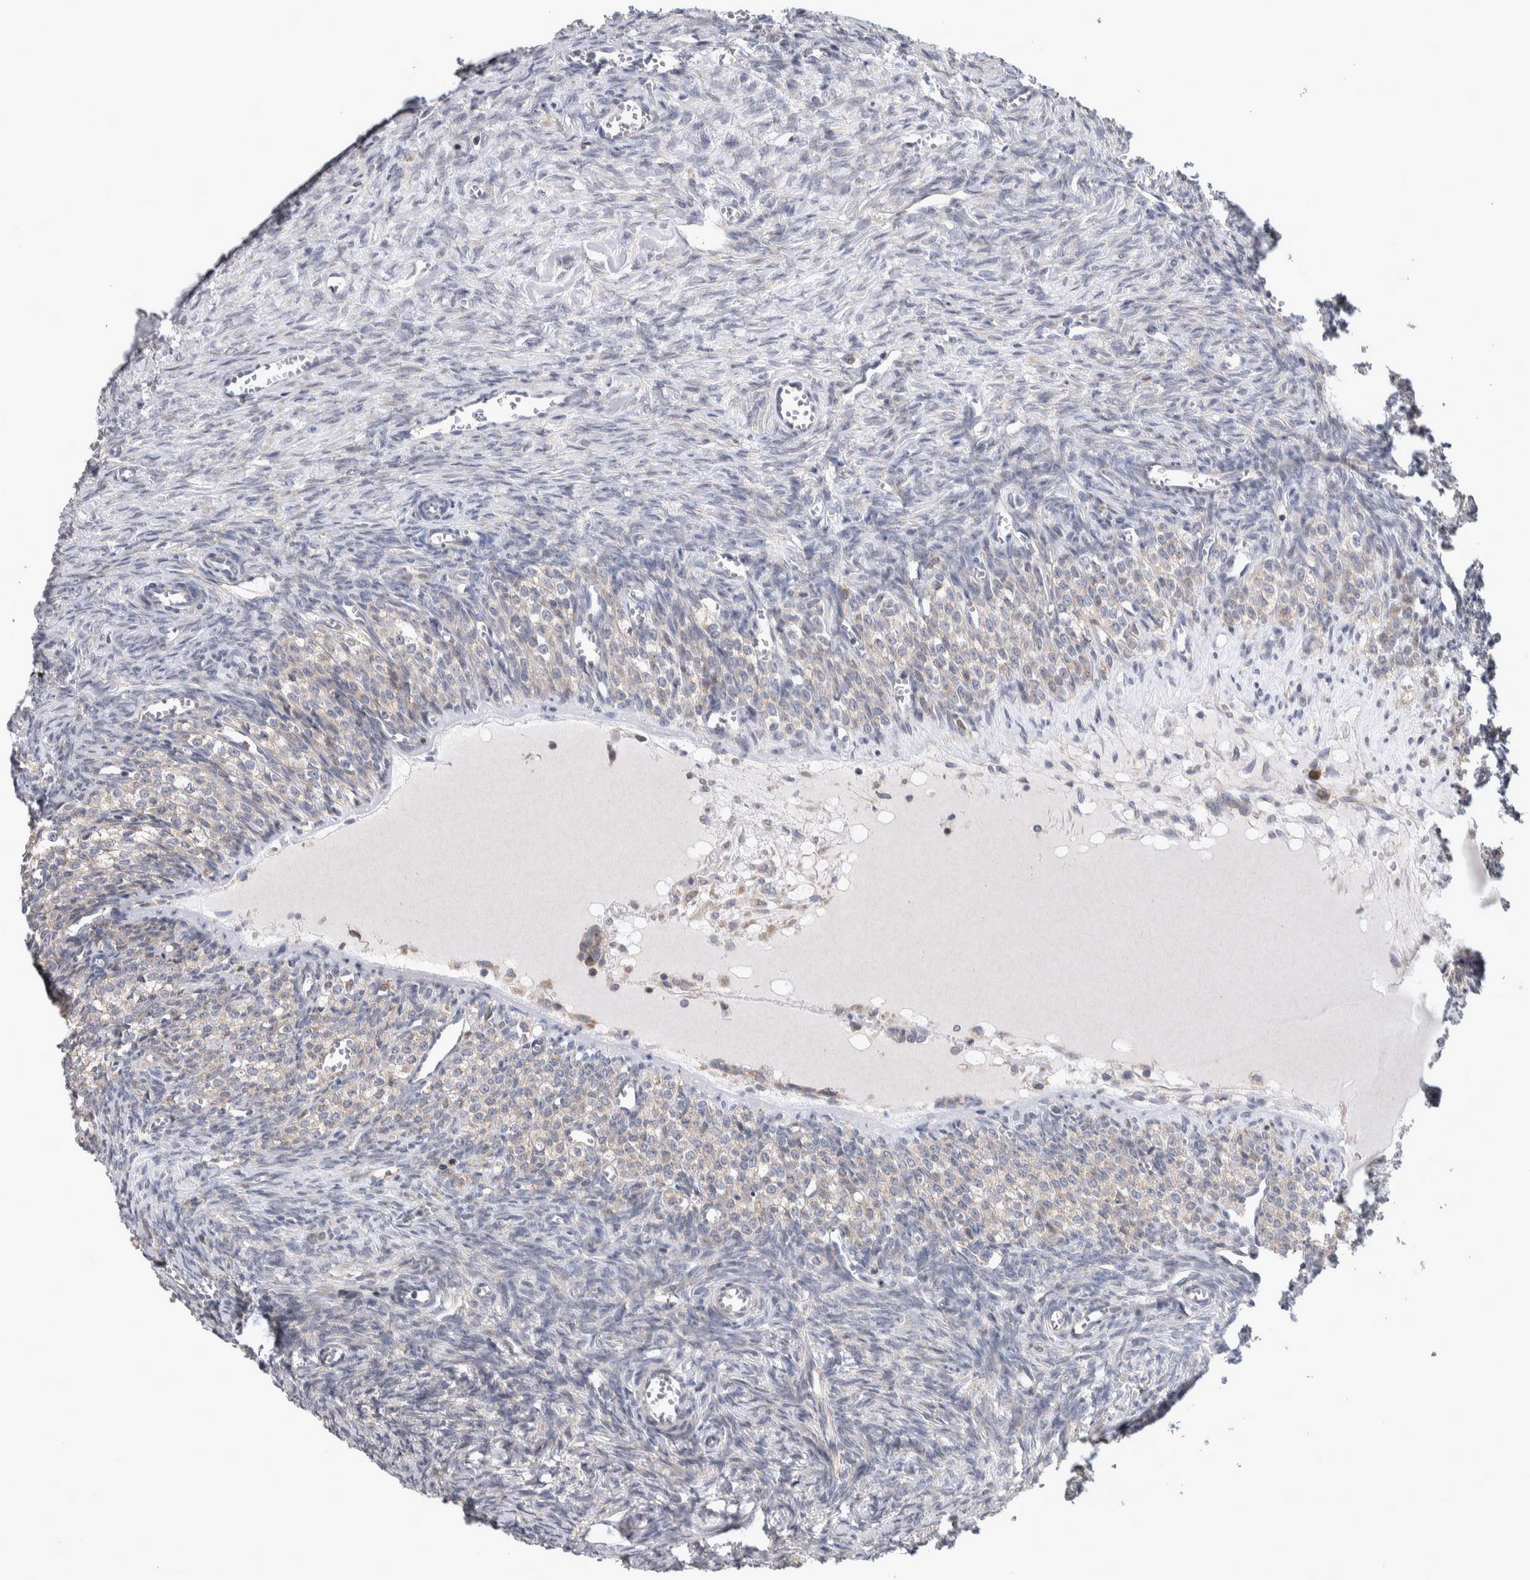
{"staining": {"intensity": "weak", "quantity": ">75%", "location": "cytoplasmic/membranous"}, "tissue": "ovary", "cell_type": "Follicle cells", "image_type": "normal", "snomed": [{"axis": "morphology", "description": "Normal tissue, NOS"}, {"axis": "topography", "description": "Ovary"}], "caption": "Benign ovary was stained to show a protein in brown. There is low levels of weak cytoplasmic/membranous positivity in about >75% of follicle cells.", "gene": "IBTK", "patient": {"sex": "female", "age": 27}}